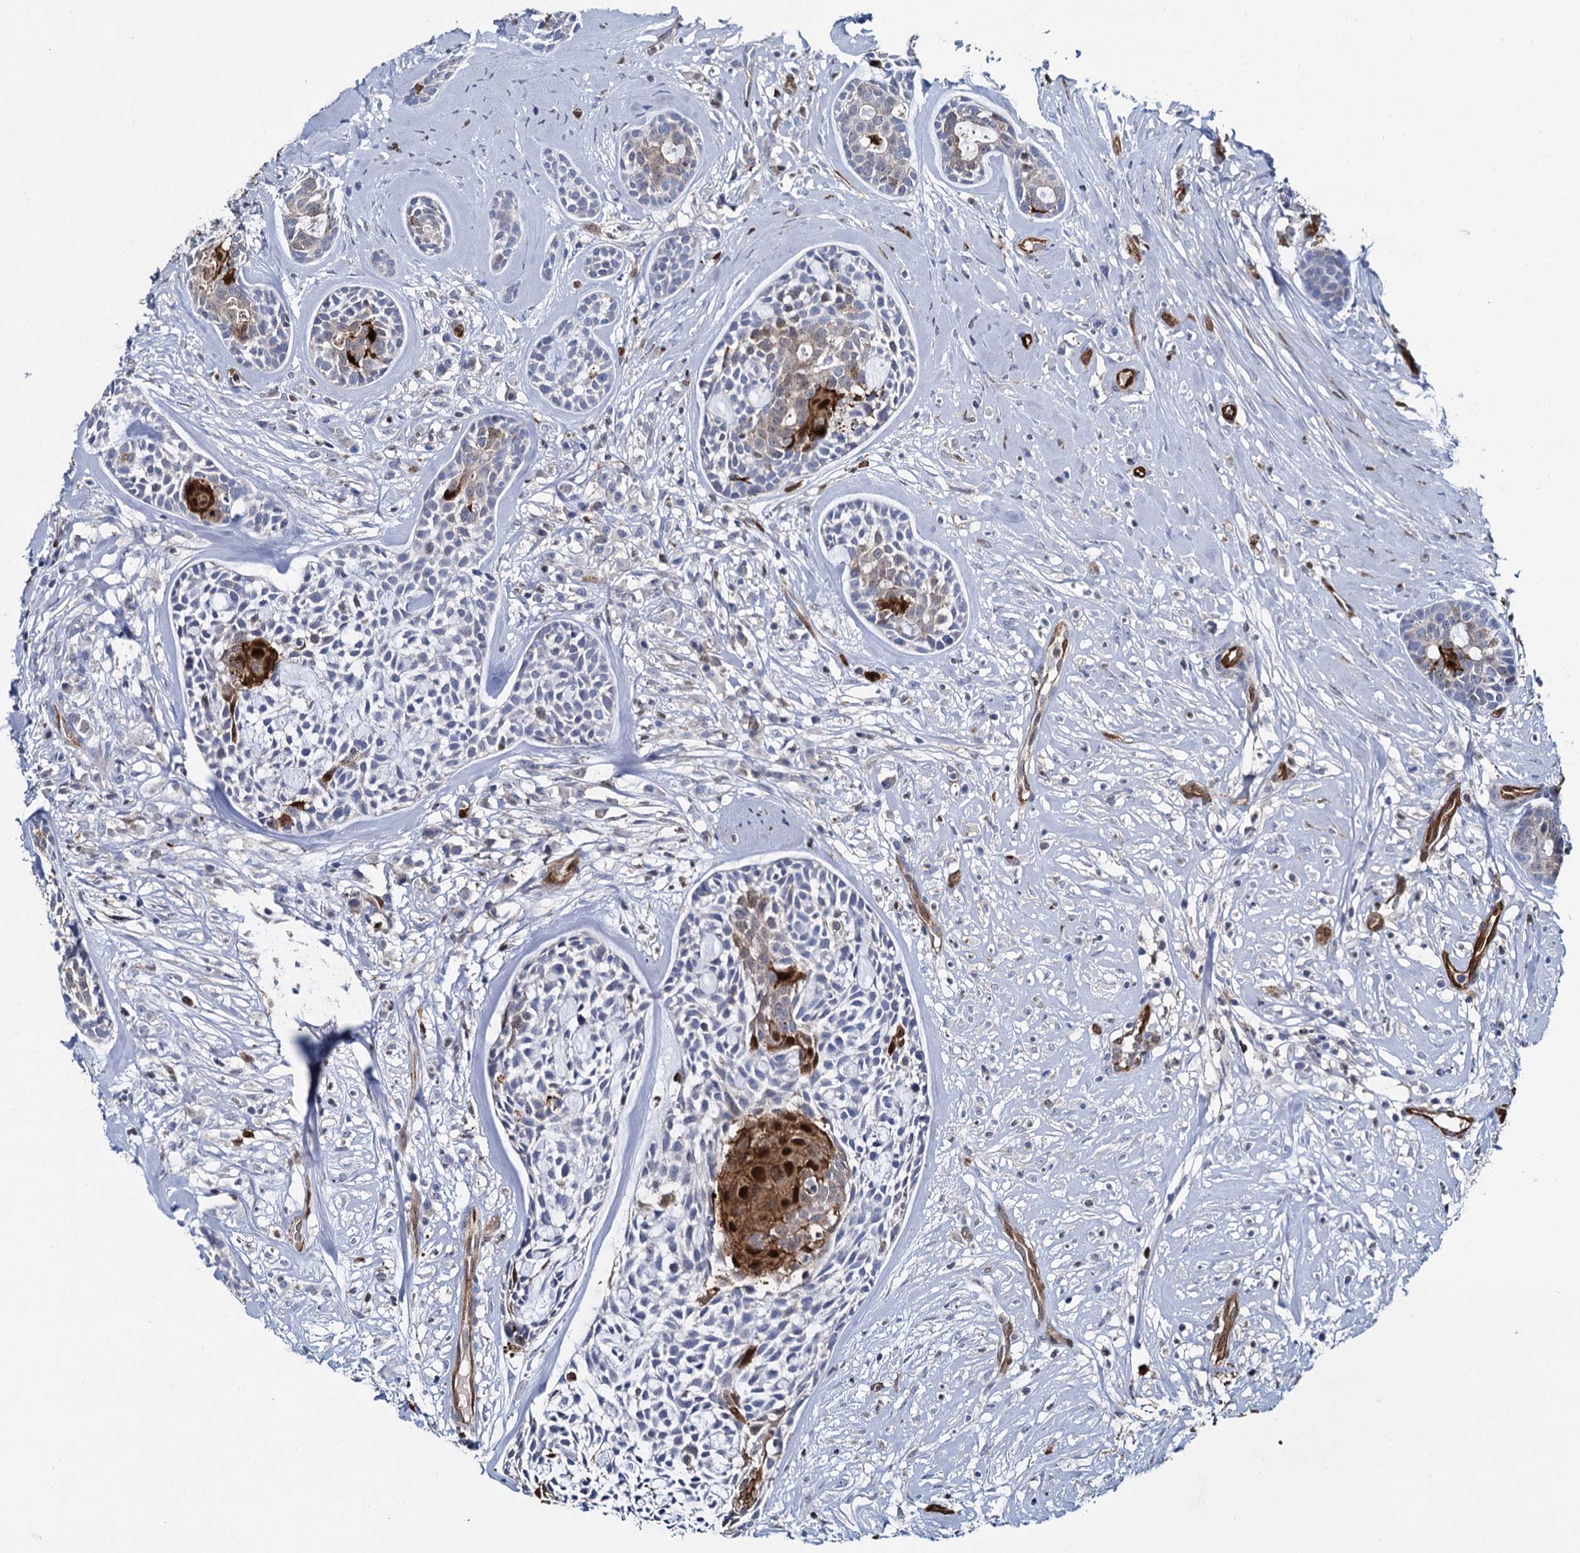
{"staining": {"intensity": "negative", "quantity": "none", "location": "none"}, "tissue": "head and neck cancer", "cell_type": "Tumor cells", "image_type": "cancer", "snomed": [{"axis": "morphology", "description": "Adenocarcinoma, NOS"}, {"axis": "topography", "description": "Subcutis"}, {"axis": "topography", "description": "Head-Neck"}], "caption": "An immunohistochemistry (IHC) histopathology image of adenocarcinoma (head and neck) is shown. There is no staining in tumor cells of adenocarcinoma (head and neck).", "gene": "FABP5", "patient": {"sex": "female", "age": 73}}